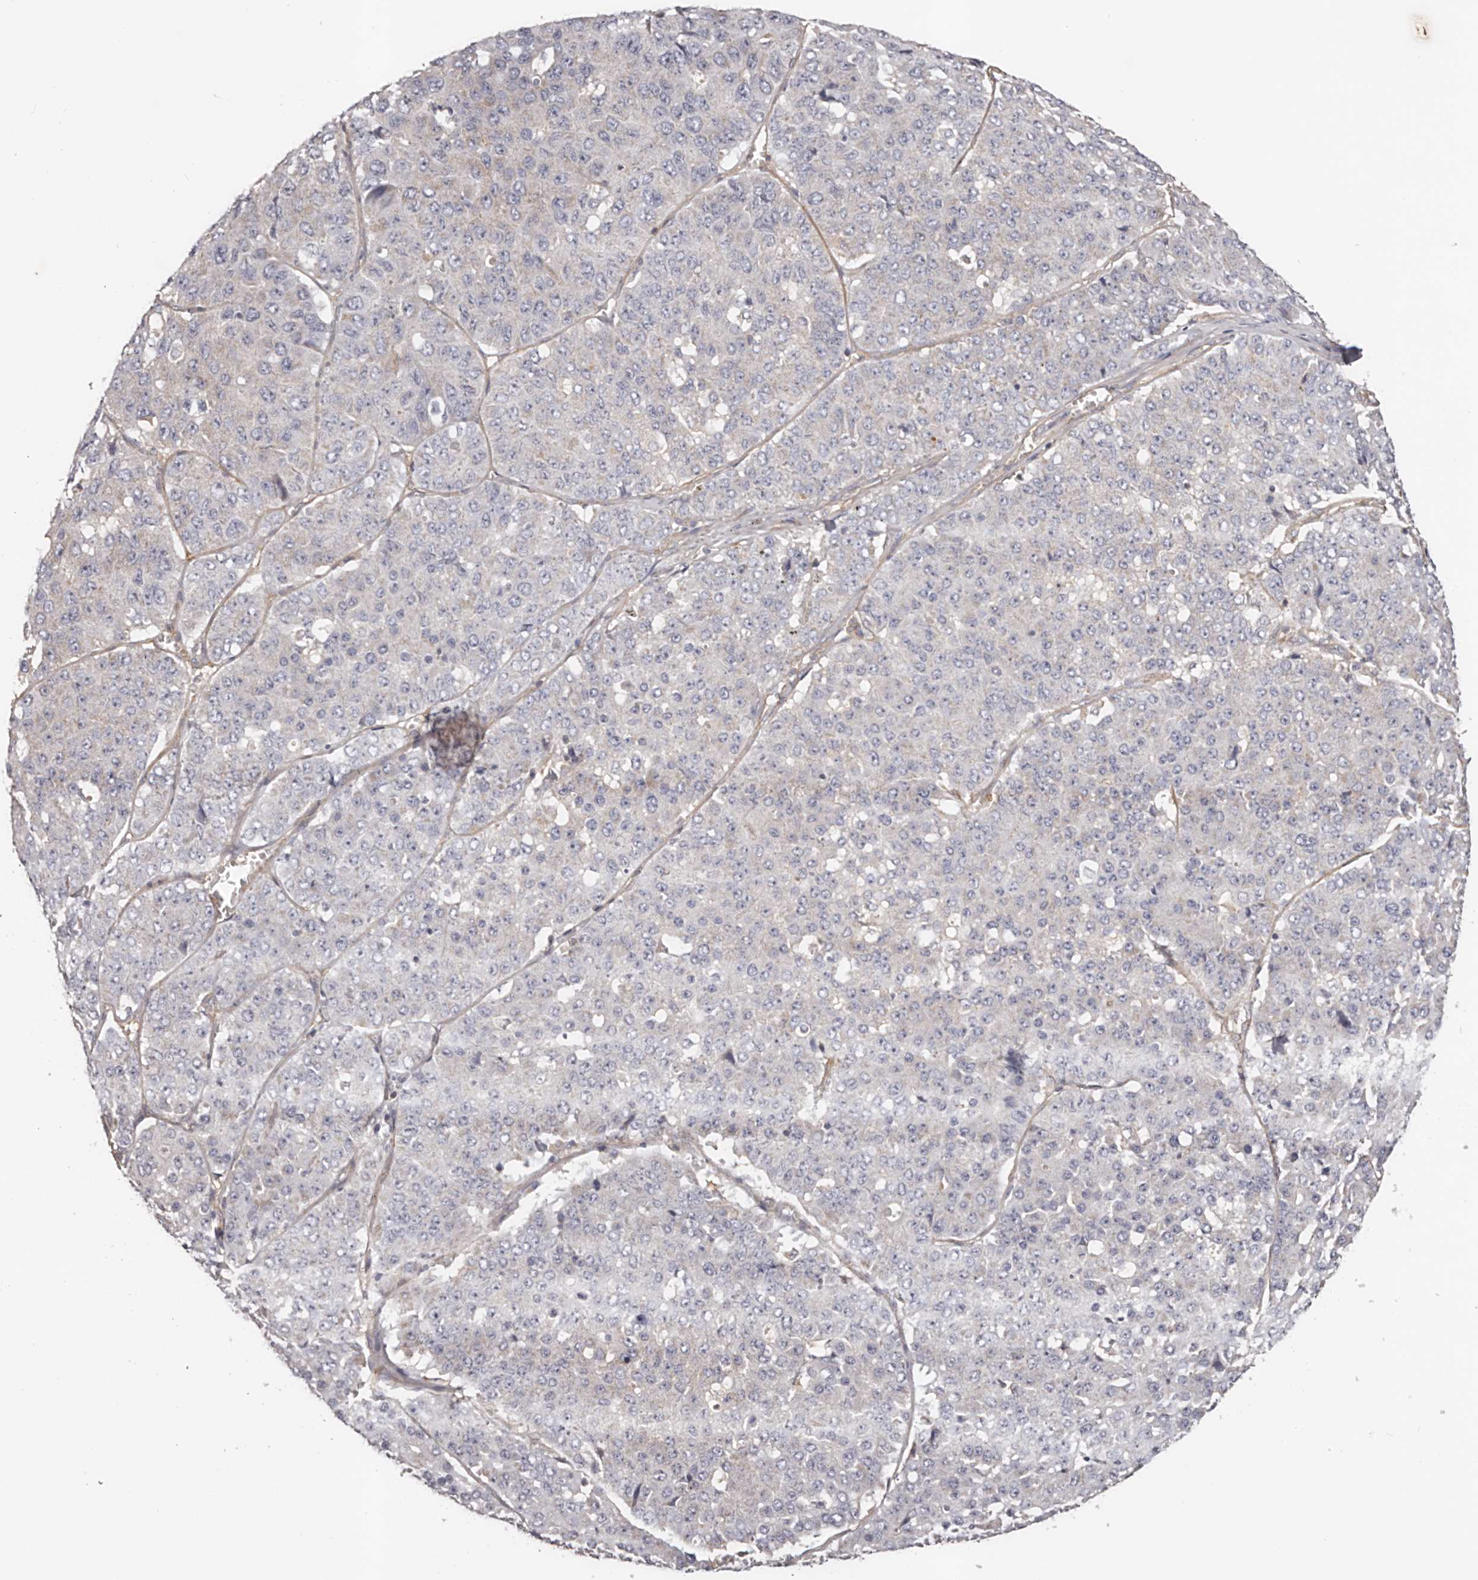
{"staining": {"intensity": "negative", "quantity": "none", "location": "none"}, "tissue": "pancreatic cancer", "cell_type": "Tumor cells", "image_type": "cancer", "snomed": [{"axis": "morphology", "description": "Adenocarcinoma, NOS"}, {"axis": "topography", "description": "Pancreas"}], "caption": "Immunohistochemical staining of human pancreatic cancer demonstrates no significant positivity in tumor cells. (IHC, brightfield microscopy, high magnification).", "gene": "DMRT2", "patient": {"sex": "male", "age": 50}}